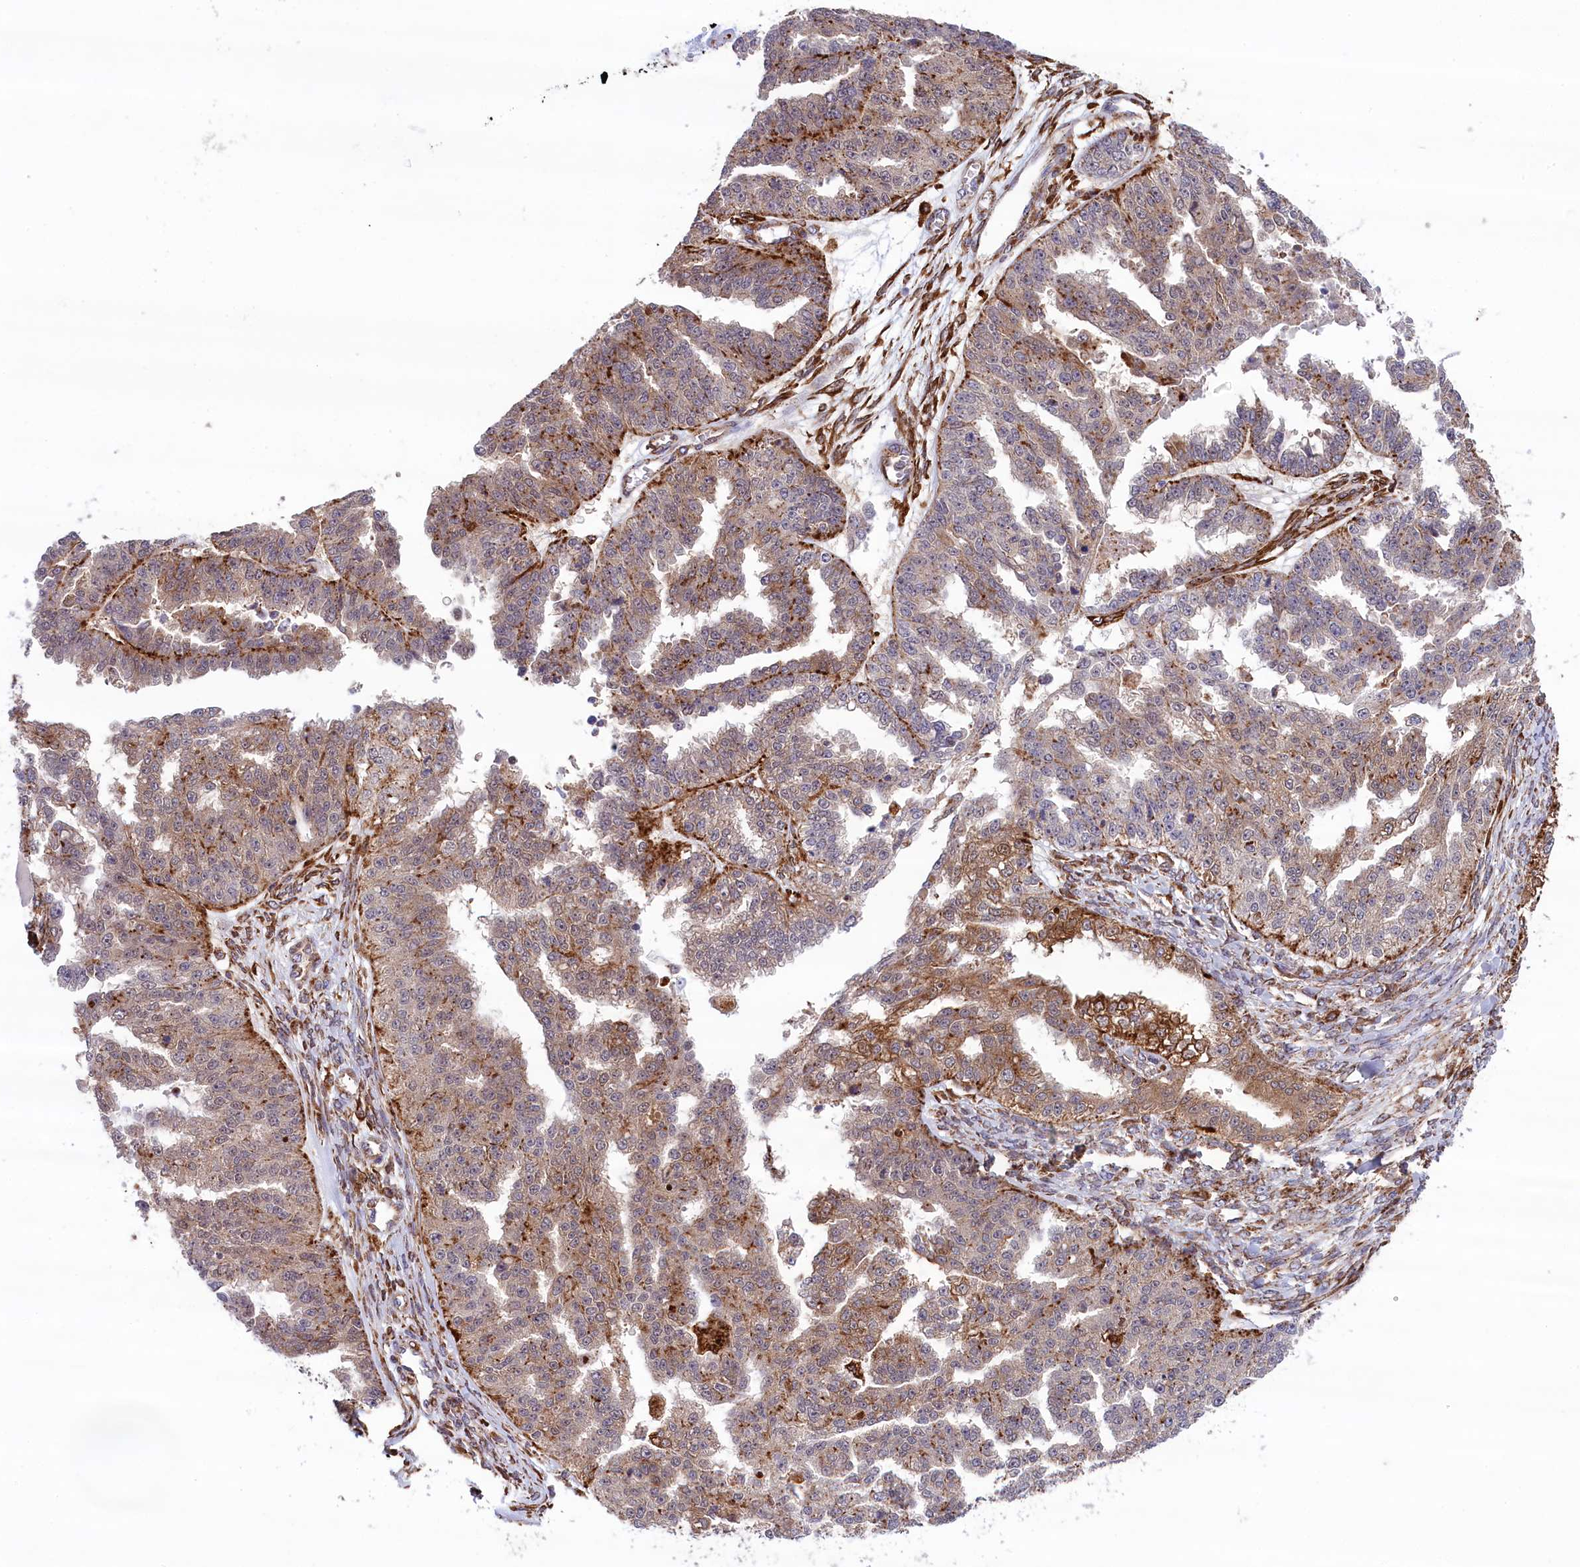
{"staining": {"intensity": "moderate", "quantity": "25%-75%", "location": "cytoplasmic/membranous"}, "tissue": "ovarian cancer", "cell_type": "Tumor cells", "image_type": "cancer", "snomed": [{"axis": "morphology", "description": "Cystadenocarcinoma, serous, NOS"}, {"axis": "topography", "description": "Ovary"}], "caption": "Human ovarian cancer (serous cystadenocarcinoma) stained with a protein marker reveals moderate staining in tumor cells.", "gene": "MAN2B1", "patient": {"sex": "female", "age": 58}}